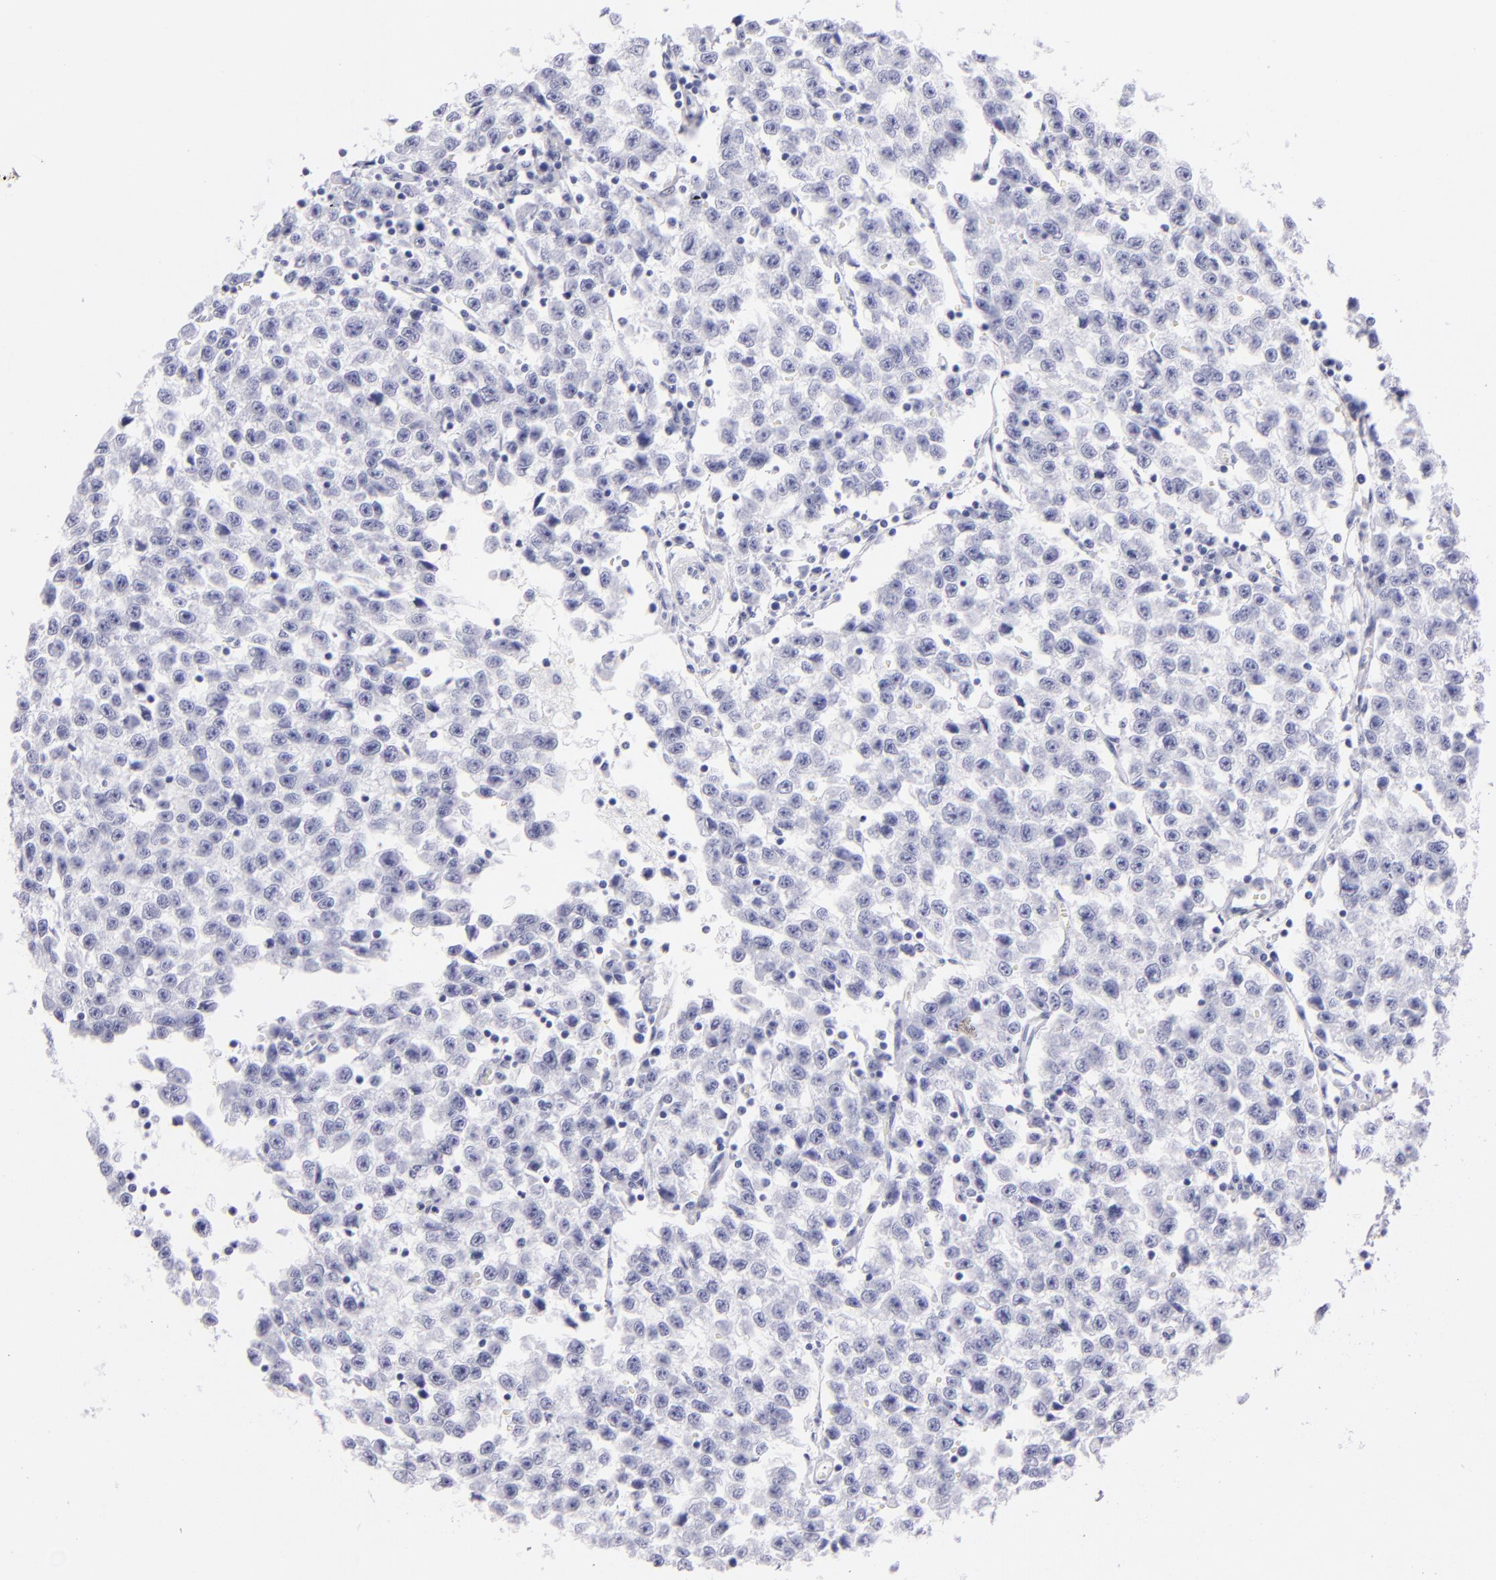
{"staining": {"intensity": "negative", "quantity": "none", "location": "none"}, "tissue": "testis cancer", "cell_type": "Tumor cells", "image_type": "cancer", "snomed": [{"axis": "morphology", "description": "Seminoma, NOS"}, {"axis": "topography", "description": "Testis"}], "caption": "This micrograph is of testis cancer (seminoma) stained with immunohistochemistry (IHC) to label a protein in brown with the nuclei are counter-stained blue. There is no expression in tumor cells. The staining is performed using DAB (3,3'-diaminobenzidine) brown chromogen with nuclei counter-stained in using hematoxylin.", "gene": "PRPH", "patient": {"sex": "male", "age": 35}}